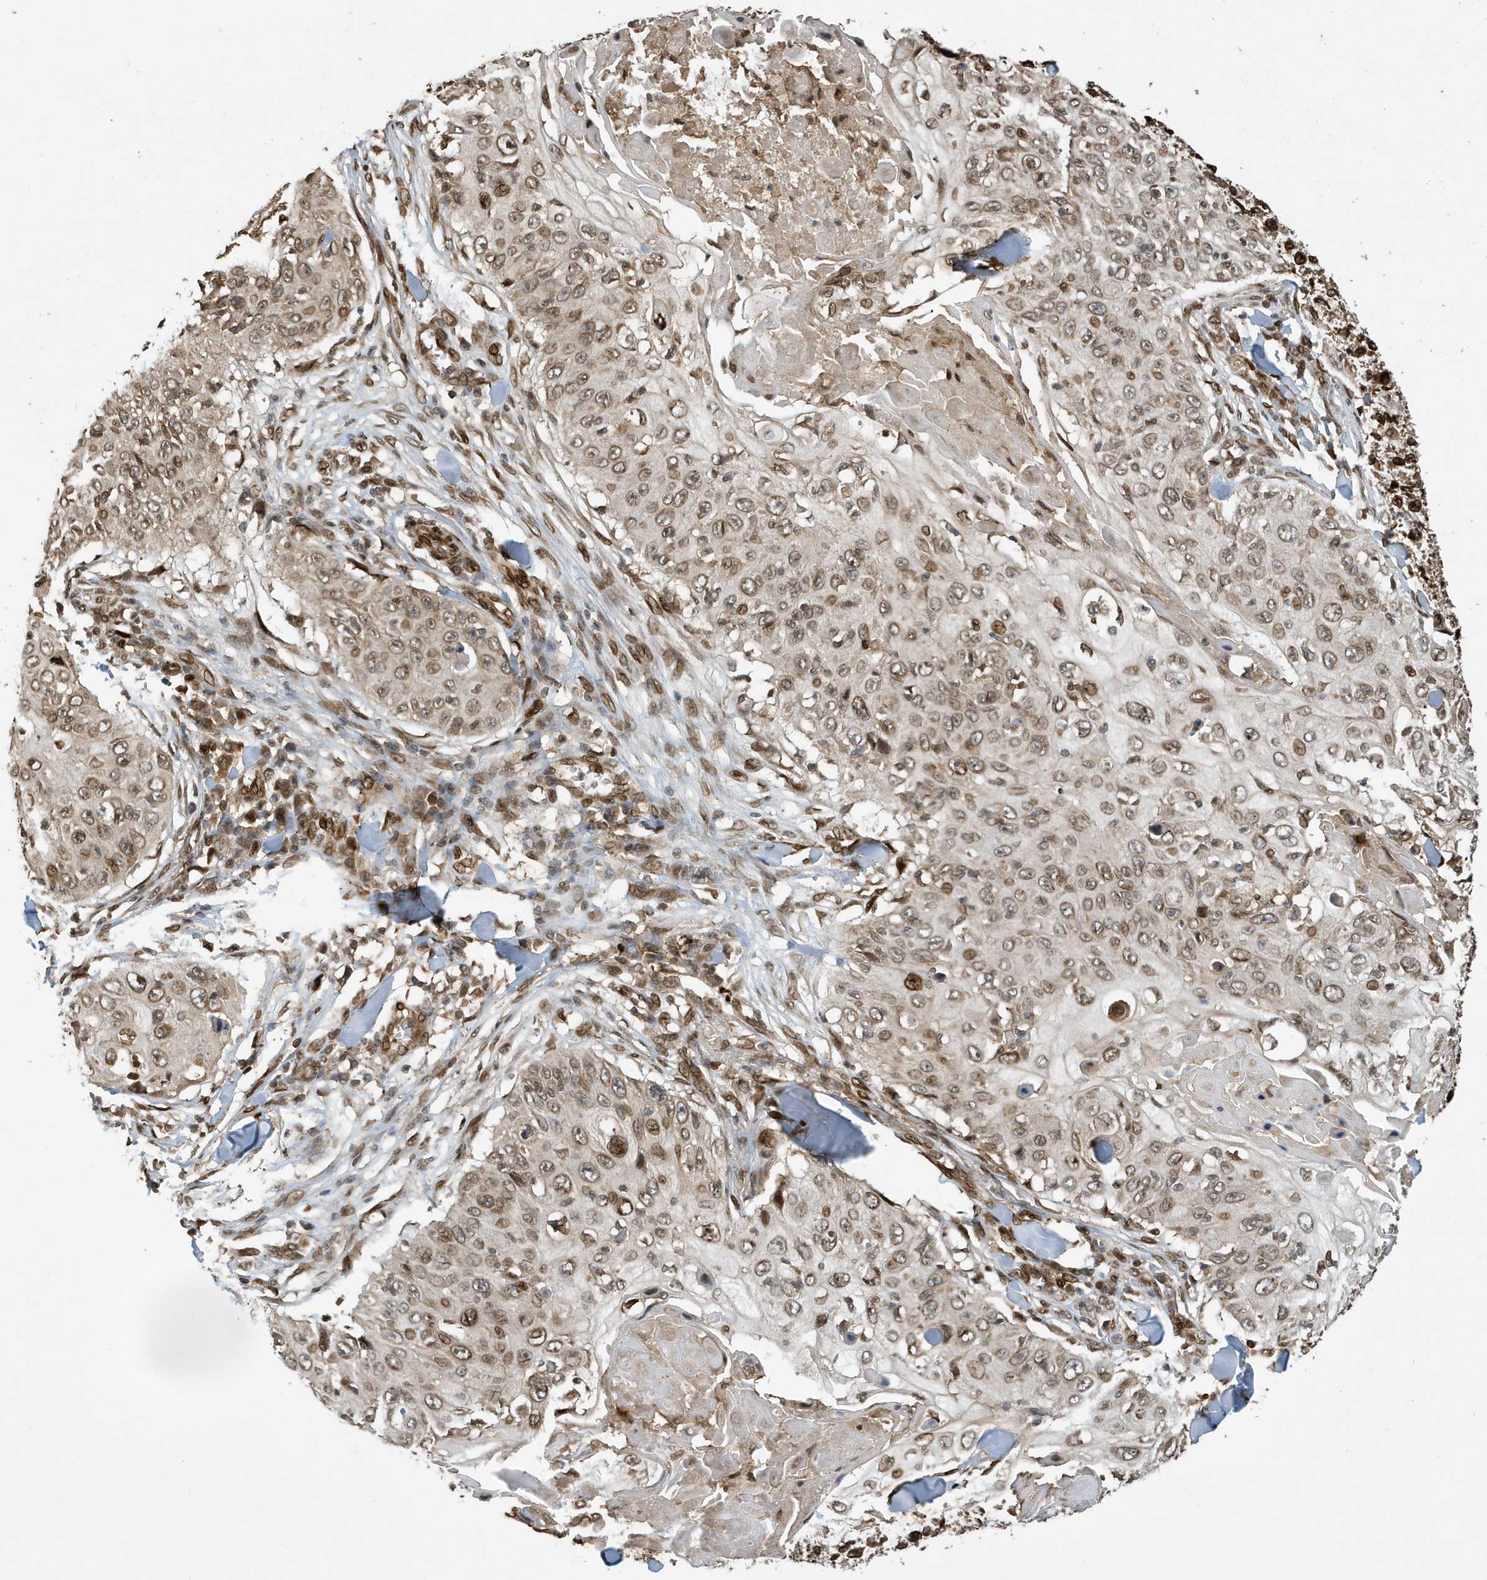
{"staining": {"intensity": "moderate", "quantity": ">75%", "location": "nuclear"}, "tissue": "skin cancer", "cell_type": "Tumor cells", "image_type": "cancer", "snomed": [{"axis": "morphology", "description": "Squamous cell carcinoma, NOS"}, {"axis": "topography", "description": "Skin"}], "caption": "Moderate nuclear positivity for a protein is identified in about >75% of tumor cells of skin squamous cell carcinoma using IHC.", "gene": "DUSP18", "patient": {"sex": "male", "age": 86}}